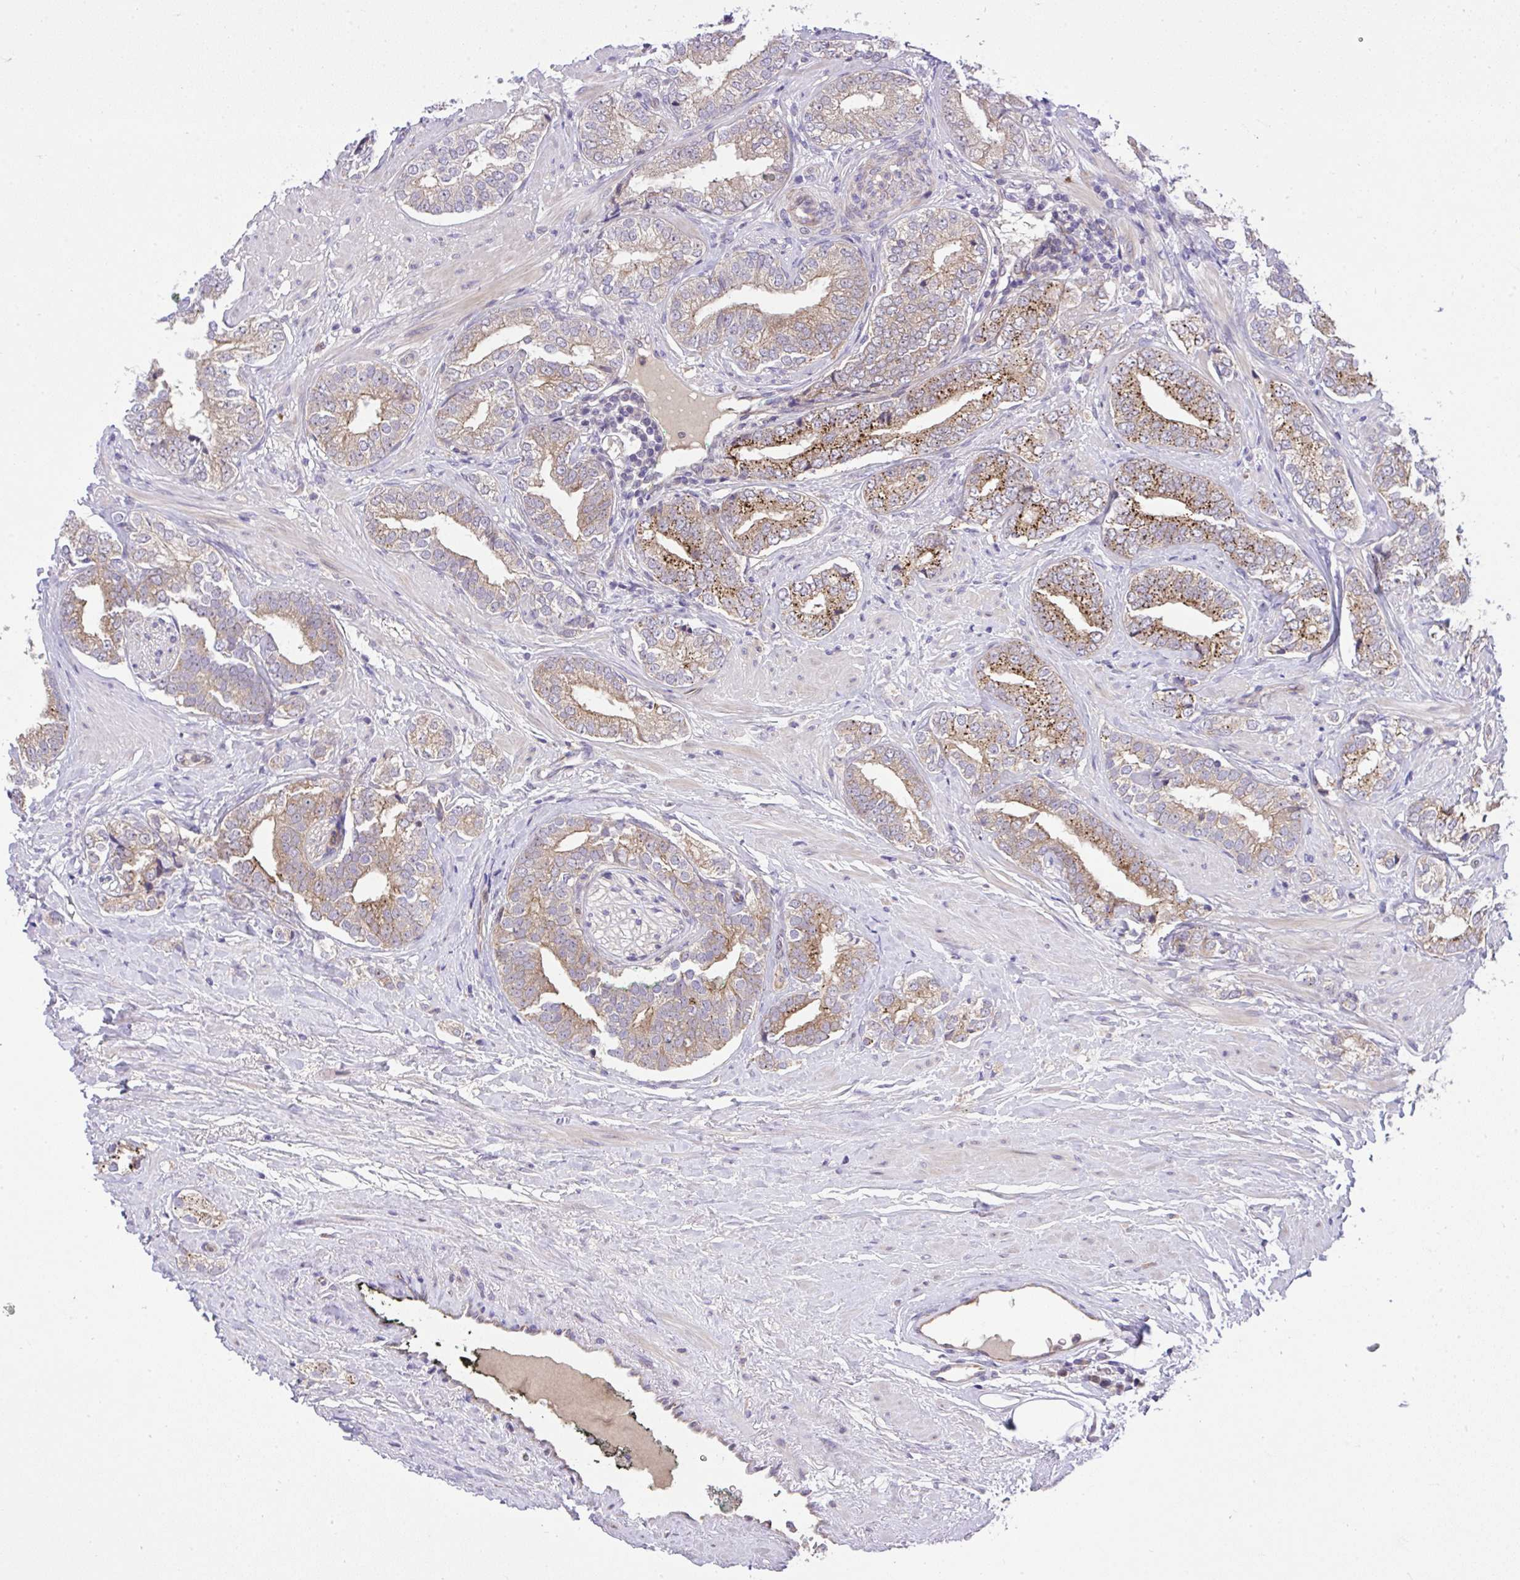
{"staining": {"intensity": "weak", "quantity": "25%-75%", "location": "cytoplasmic/membranous"}, "tissue": "prostate cancer", "cell_type": "Tumor cells", "image_type": "cancer", "snomed": [{"axis": "morphology", "description": "Adenocarcinoma, High grade"}, {"axis": "topography", "description": "Prostate"}], "caption": "The immunohistochemical stain shows weak cytoplasmic/membranous staining in tumor cells of prostate adenocarcinoma (high-grade) tissue.", "gene": "CHIA", "patient": {"sex": "male", "age": 72}}